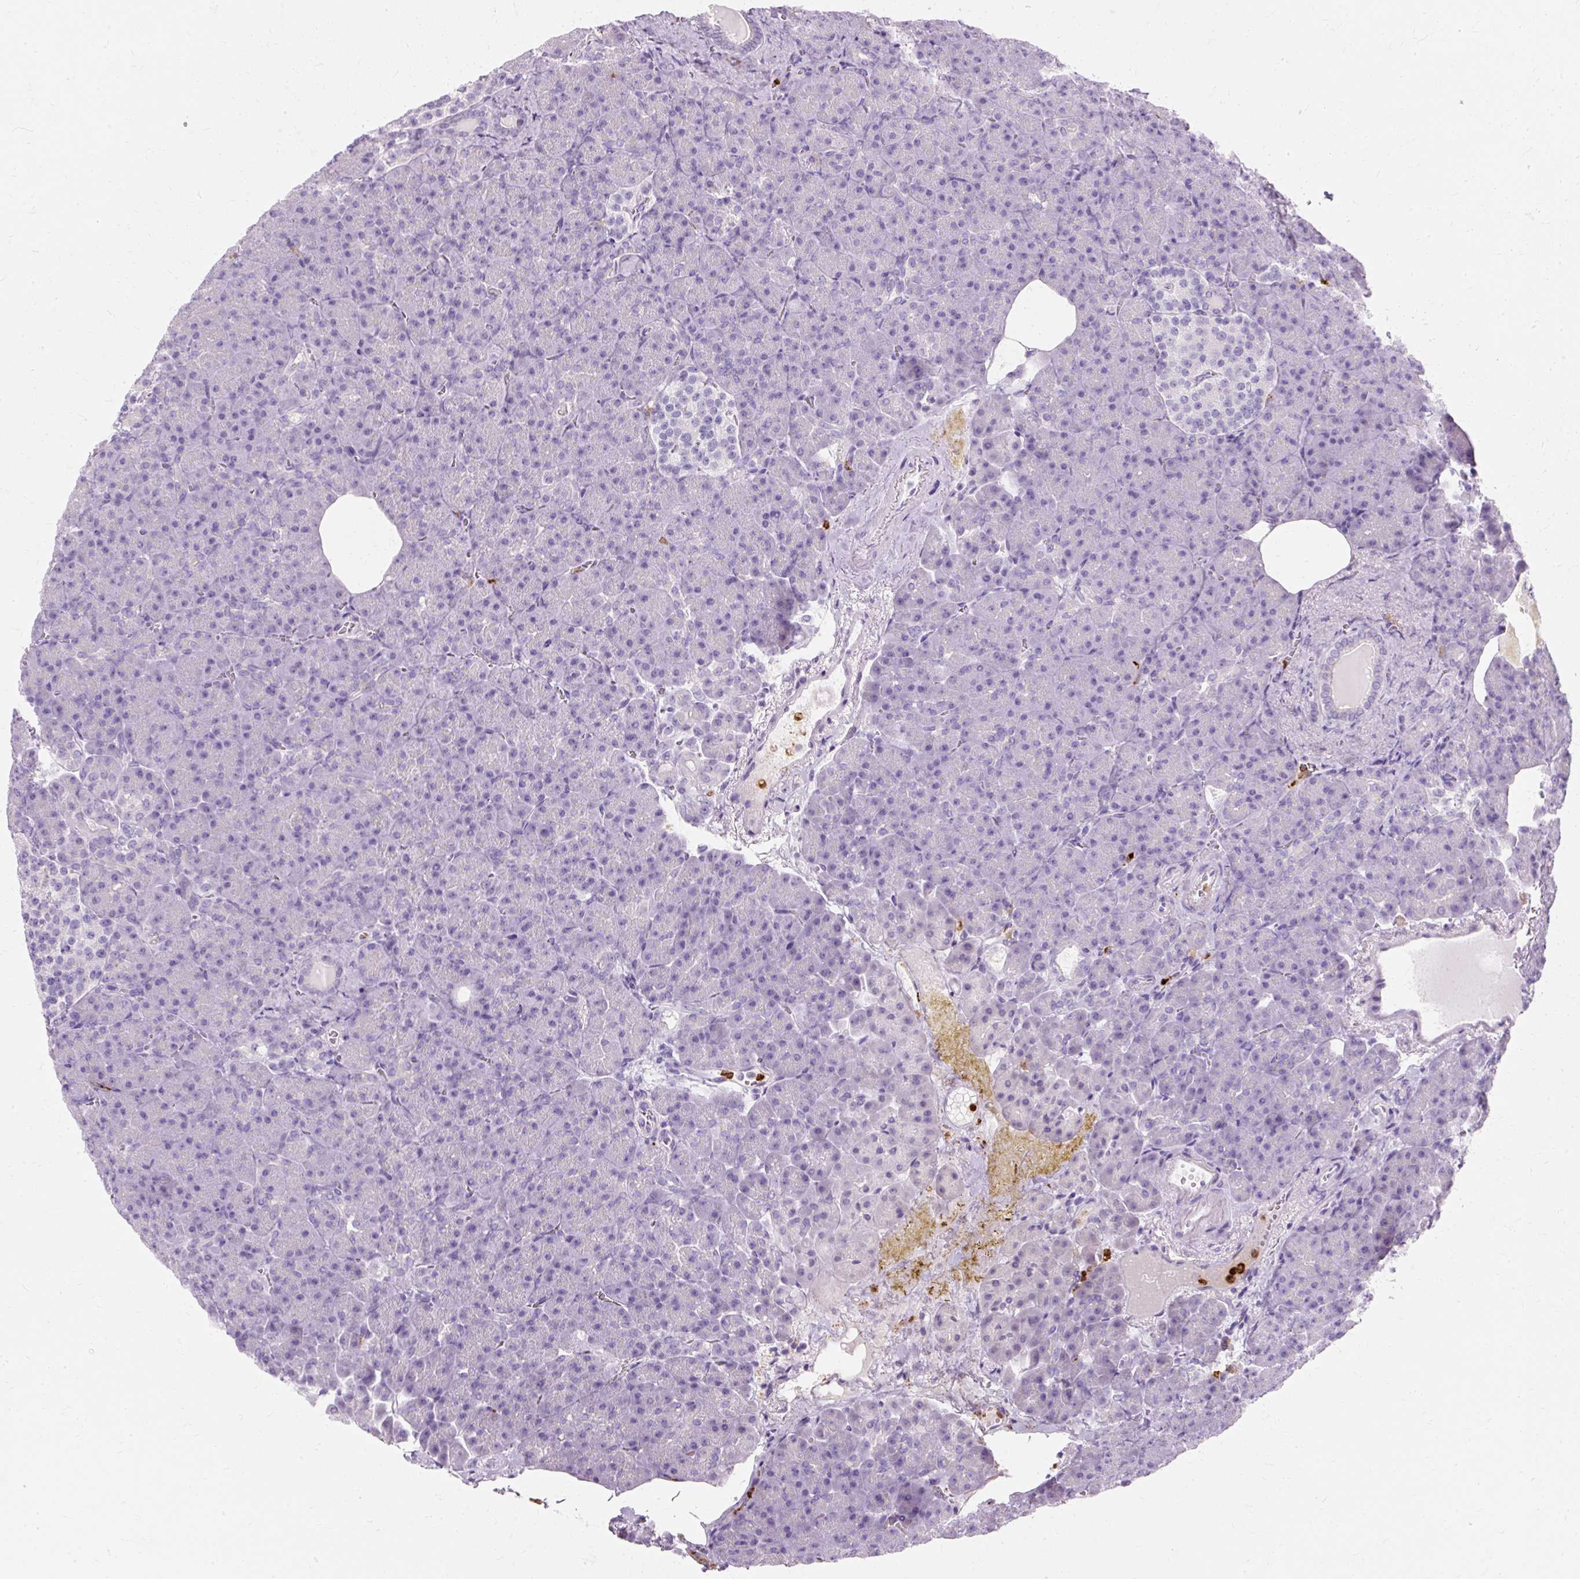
{"staining": {"intensity": "negative", "quantity": "none", "location": "none"}, "tissue": "pancreas", "cell_type": "Exocrine glandular cells", "image_type": "normal", "snomed": [{"axis": "morphology", "description": "Normal tissue, NOS"}, {"axis": "topography", "description": "Pancreas"}], "caption": "High power microscopy histopathology image of an immunohistochemistry histopathology image of benign pancreas, revealing no significant expression in exocrine glandular cells. The staining is performed using DAB brown chromogen with nuclei counter-stained in using hematoxylin.", "gene": "DEFA1B", "patient": {"sex": "female", "age": 74}}